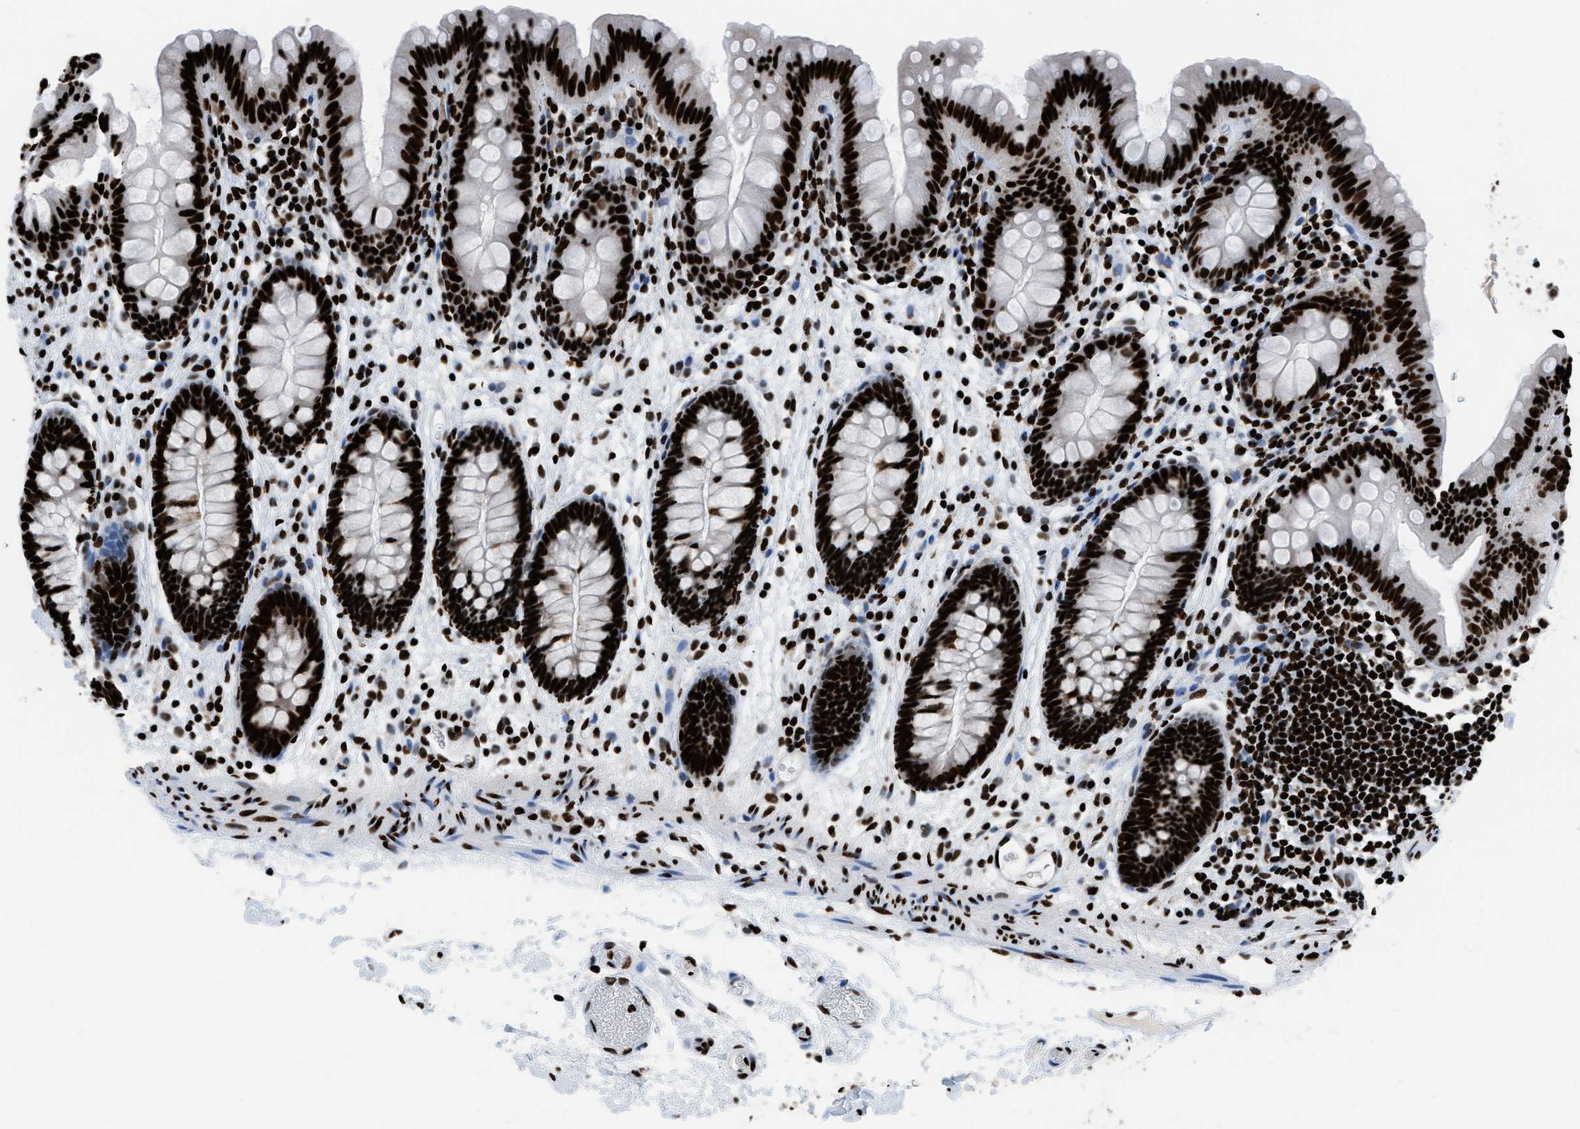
{"staining": {"intensity": "strong", "quantity": ">75%", "location": "nuclear"}, "tissue": "colon", "cell_type": "Endothelial cells", "image_type": "normal", "snomed": [{"axis": "morphology", "description": "Normal tissue, NOS"}, {"axis": "topography", "description": "Smooth muscle"}, {"axis": "topography", "description": "Colon"}], "caption": "Colon was stained to show a protein in brown. There is high levels of strong nuclear staining in about >75% of endothelial cells. (Stains: DAB (3,3'-diaminobenzidine) in brown, nuclei in blue, Microscopy: brightfield microscopy at high magnification).", "gene": "HNRNPM", "patient": {"sex": "male", "age": 67}}